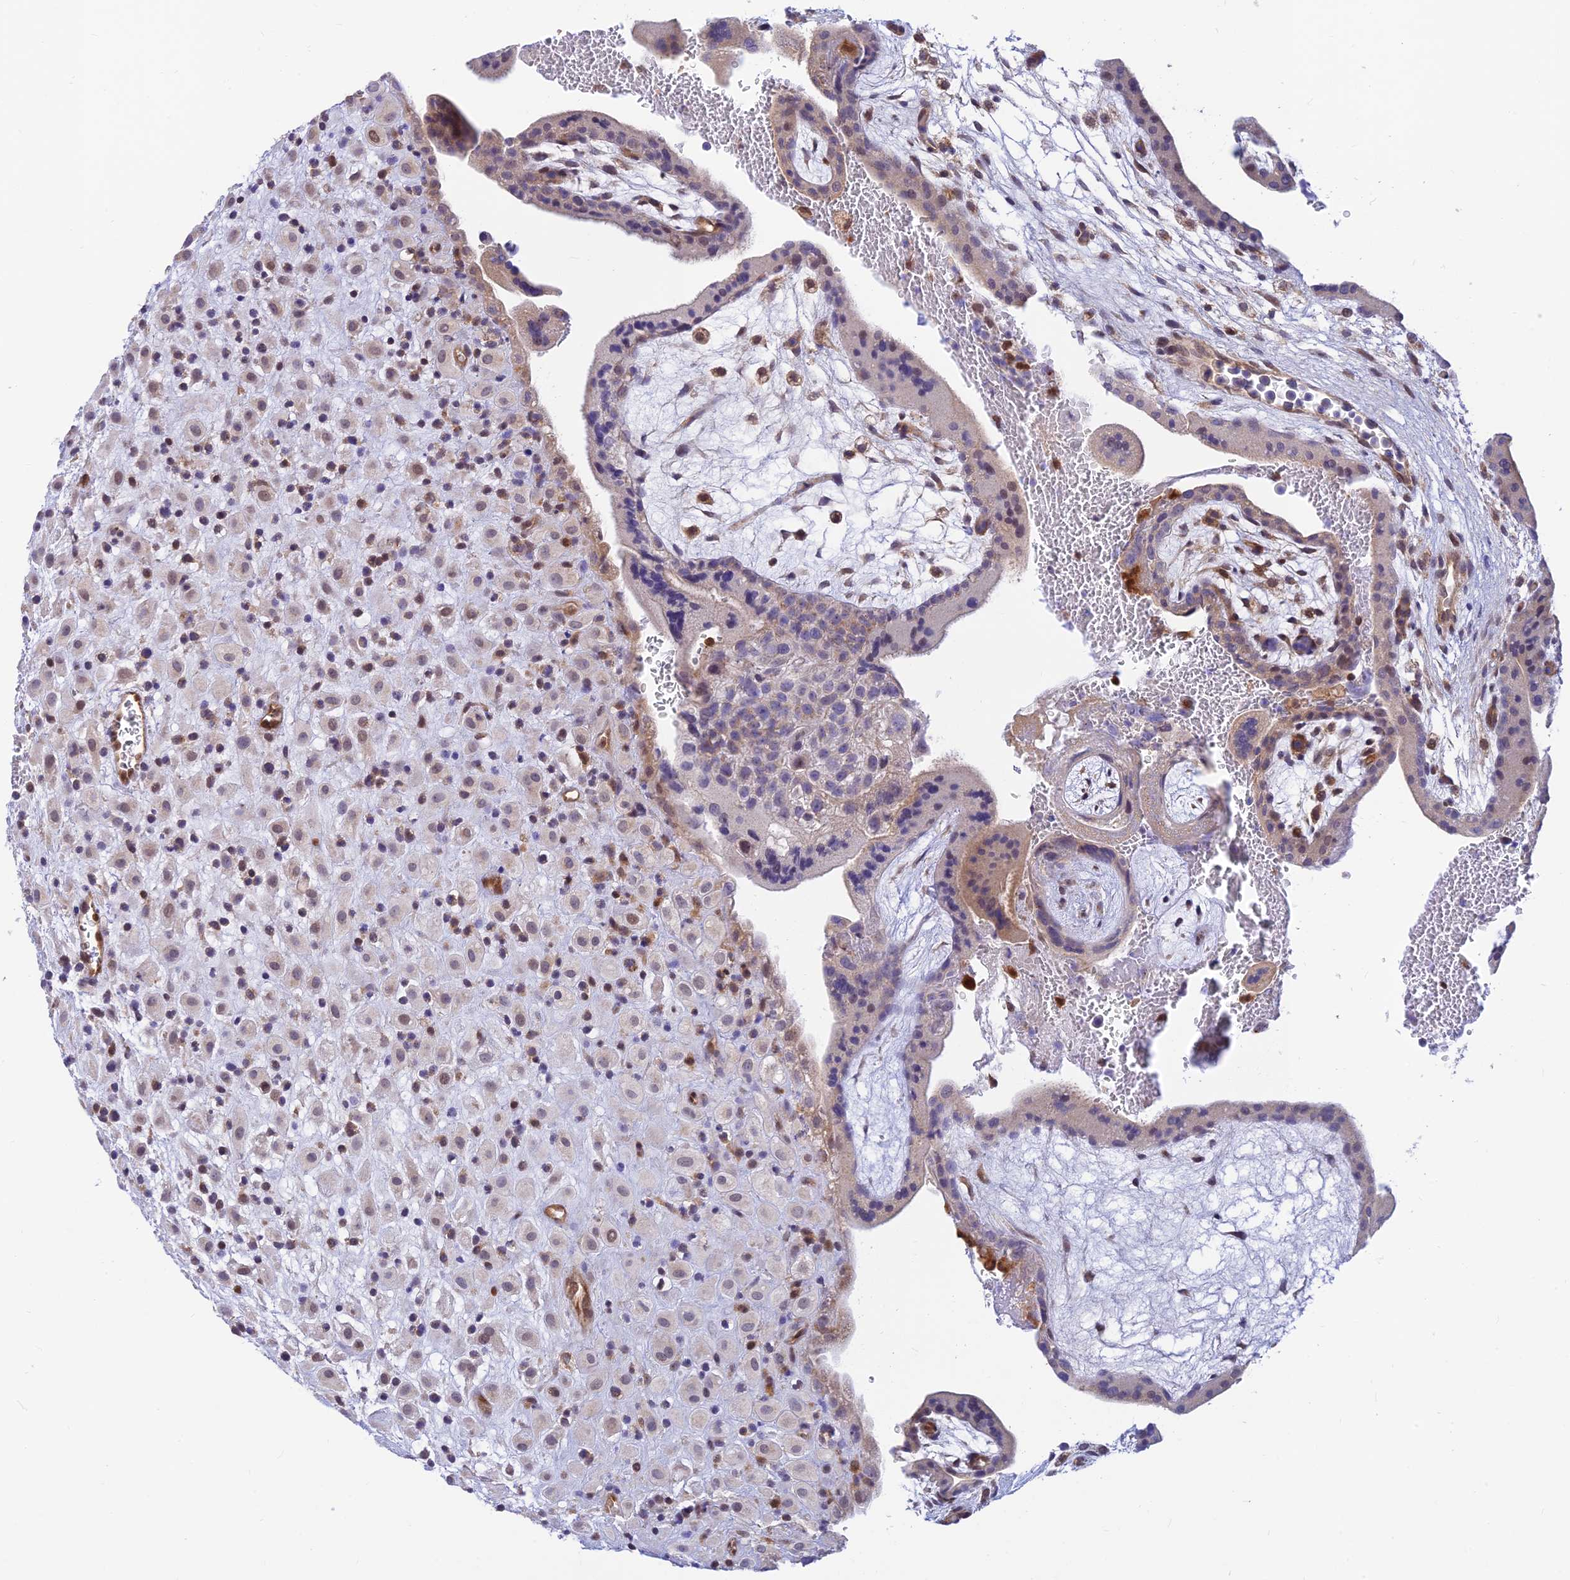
{"staining": {"intensity": "weak", "quantity": "<25%", "location": "cytoplasmic/membranous"}, "tissue": "placenta", "cell_type": "Decidual cells", "image_type": "normal", "snomed": [{"axis": "morphology", "description": "Normal tissue, NOS"}, {"axis": "topography", "description": "Placenta"}], "caption": "Immunohistochemistry (IHC) micrograph of unremarkable placenta: human placenta stained with DAB displays no significant protein staining in decidual cells. Nuclei are stained in blue.", "gene": "LYSMD2", "patient": {"sex": "female", "age": 35}}